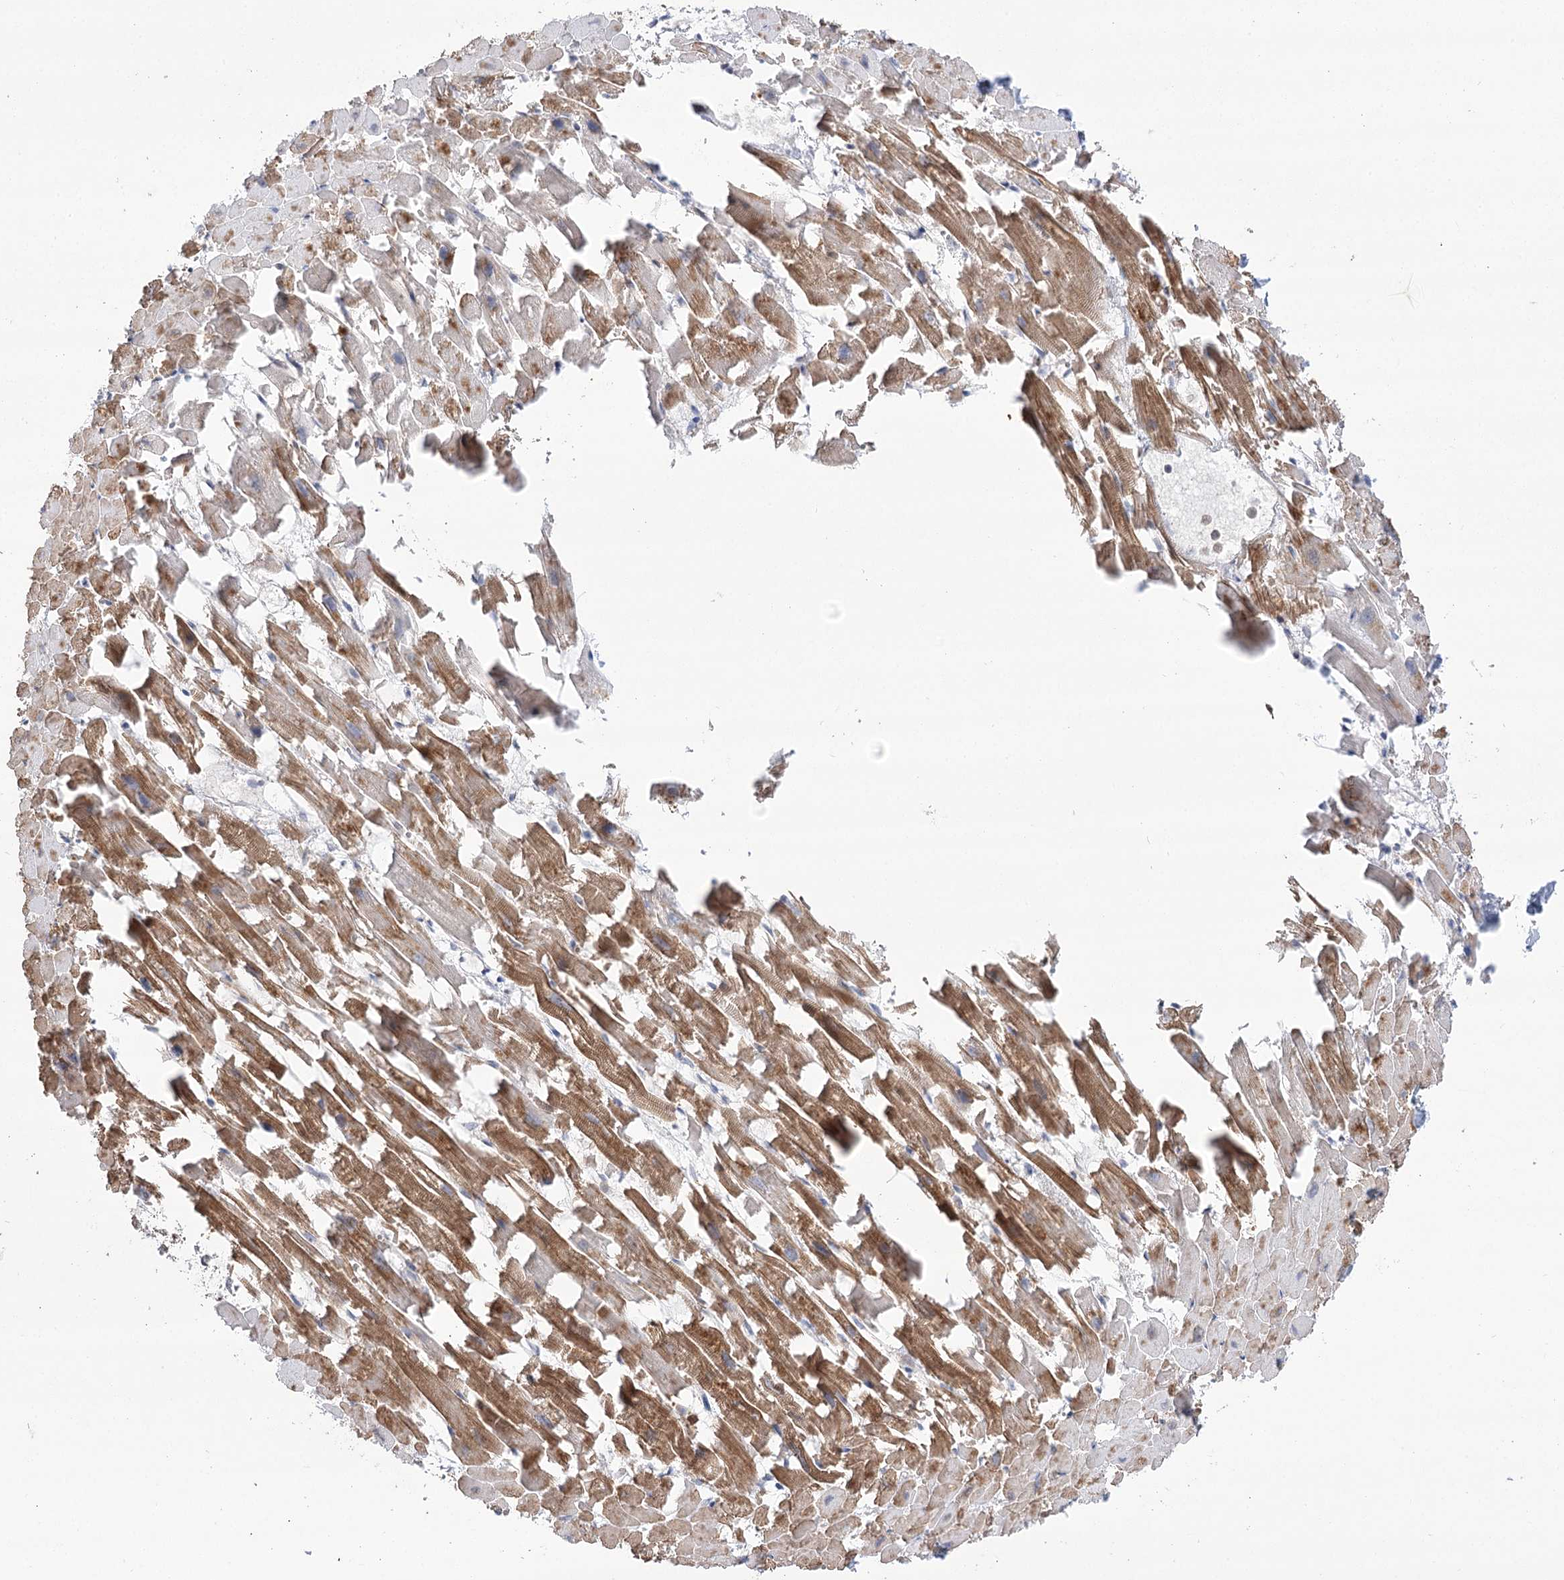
{"staining": {"intensity": "moderate", "quantity": ">75%", "location": "cytoplasmic/membranous"}, "tissue": "heart muscle", "cell_type": "Cardiomyocytes", "image_type": "normal", "snomed": [{"axis": "morphology", "description": "Normal tissue, NOS"}, {"axis": "topography", "description": "Heart"}], "caption": "Heart muscle stained with DAB immunohistochemistry (IHC) displays medium levels of moderate cytoplasmic/membranous staining in about >75% of cardiomyocytes.", "gene": "VPS37B", "patient": {"sex": "female", "age": 64}}